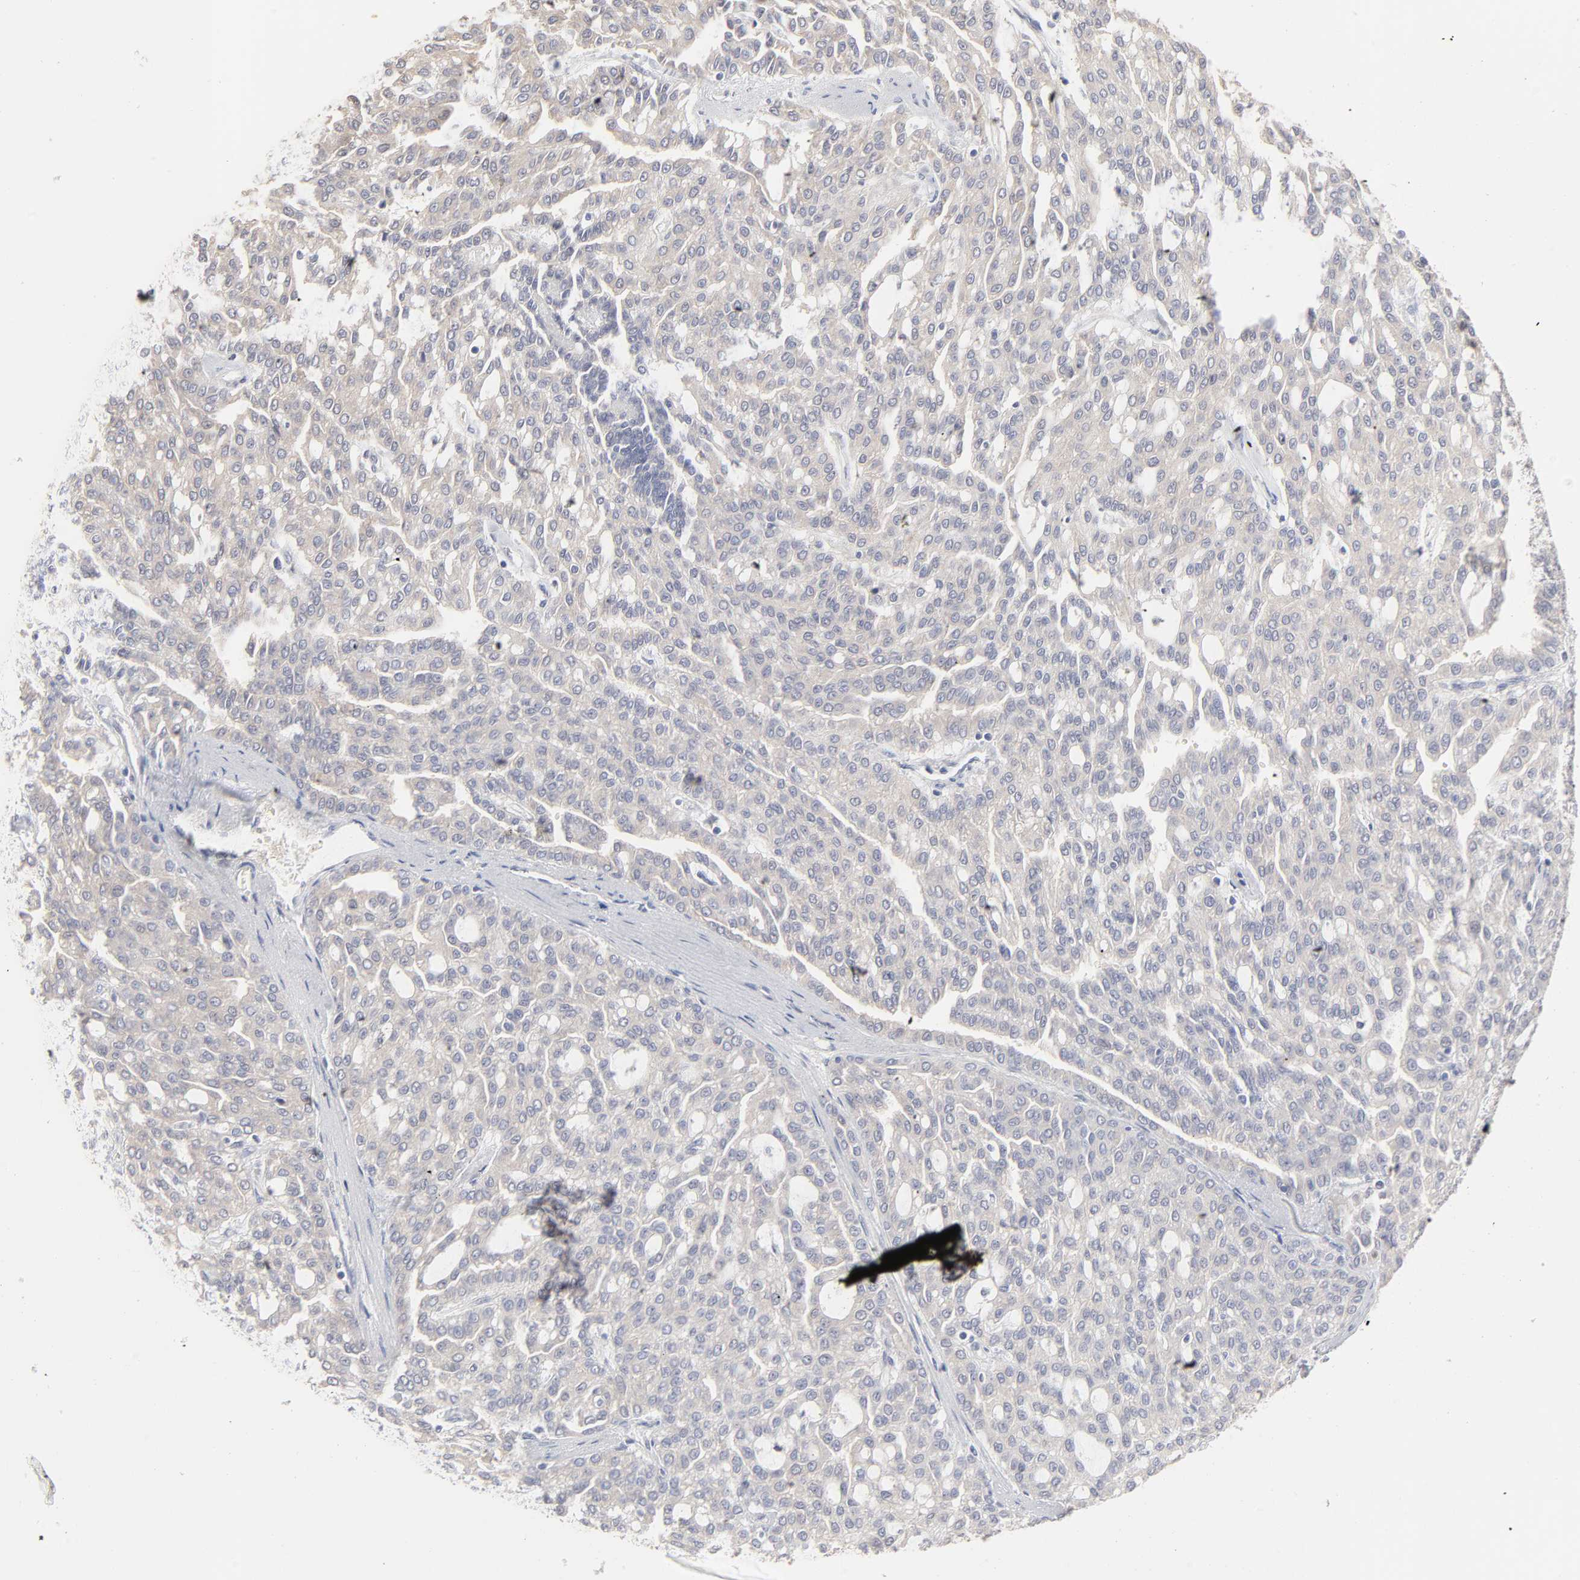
{"staining": {"intensity": "weak", "quantity": ">75%", "location": "cytoplasmic/membranous"}, "tissue": "renal cancer", "cell_type": "Tumor cells", "image_type": "cancer", "snomed": [{"axis": "morphology", "description": "Adenocarcinoma, NOS"}, {"axis": "topography", "description": "Kidney"}], "caption": "Immunohistochemistry histopathology image of neoplastic tissue: renal cancer (adenocarcinoma) stained using immunohistochemistry (IHC) demonstrates low levels of weak protein expression localized specifically in the cytoplasmic/membranous of tumor cells, appearing as a cytoplasmic/membranous brown color.", "gene": "DNAL4", "patient": {"sex": "male", "age": 63}}